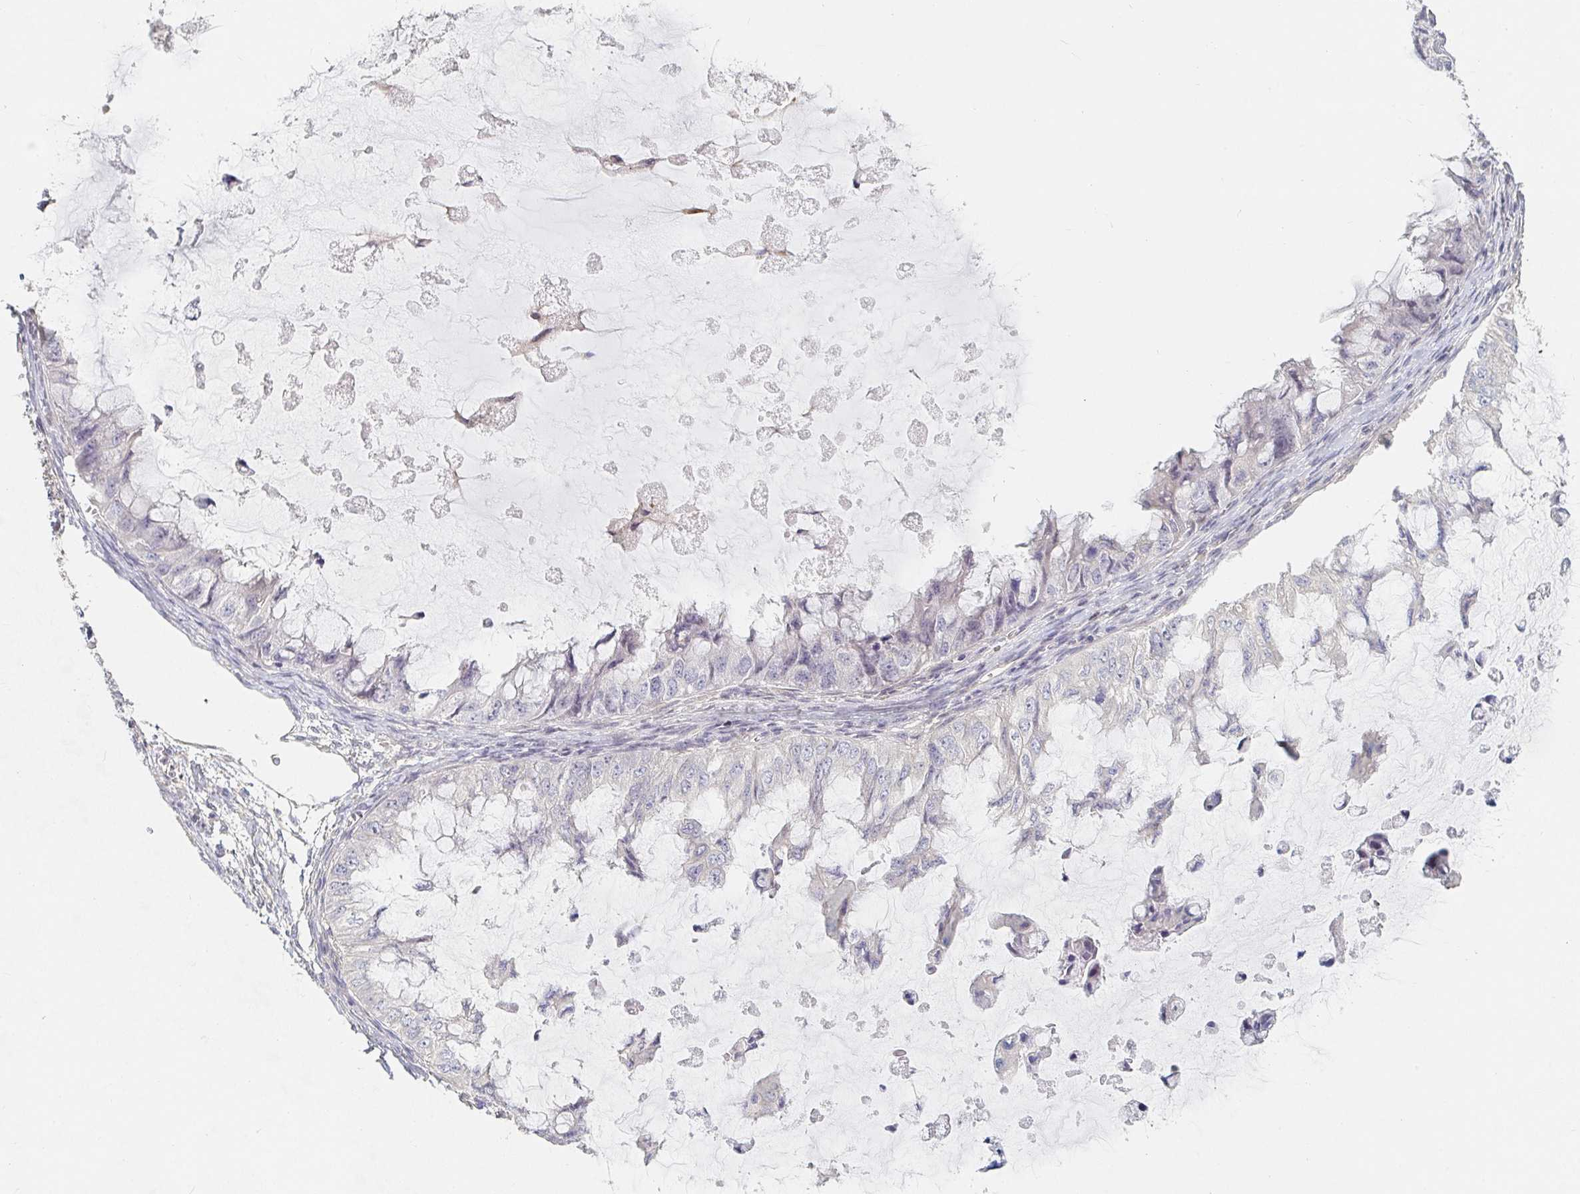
{"staining": {"intensity": "negative", "quantity": "none", "location": "none"}, "tissue": "ovarian cancer", "cell_type": "Tumor cells", "image_type": "cancer", "snomed": [{"axis": "morphology", "description": "Cystadenocarcinoma, mucinous, NOS"}, {"axis": "topography", "description": "Ovary"}], "caption": "Immunohistochemistry (IHC) image of neoplastic tissue: human ovarian cancer (mucinous cystadenocarcinoma) stained with DAB (3,3'-diaminobenzidine) exhibits no significant protein expression in tumor cells. The staining is performed using DAB (3,3'-diaminobenzidine) brown chromogen with nuclei counter-stained in using hematoxylin.", "gene": "NME9", "patient": {"sex": "female", "age": 72}}